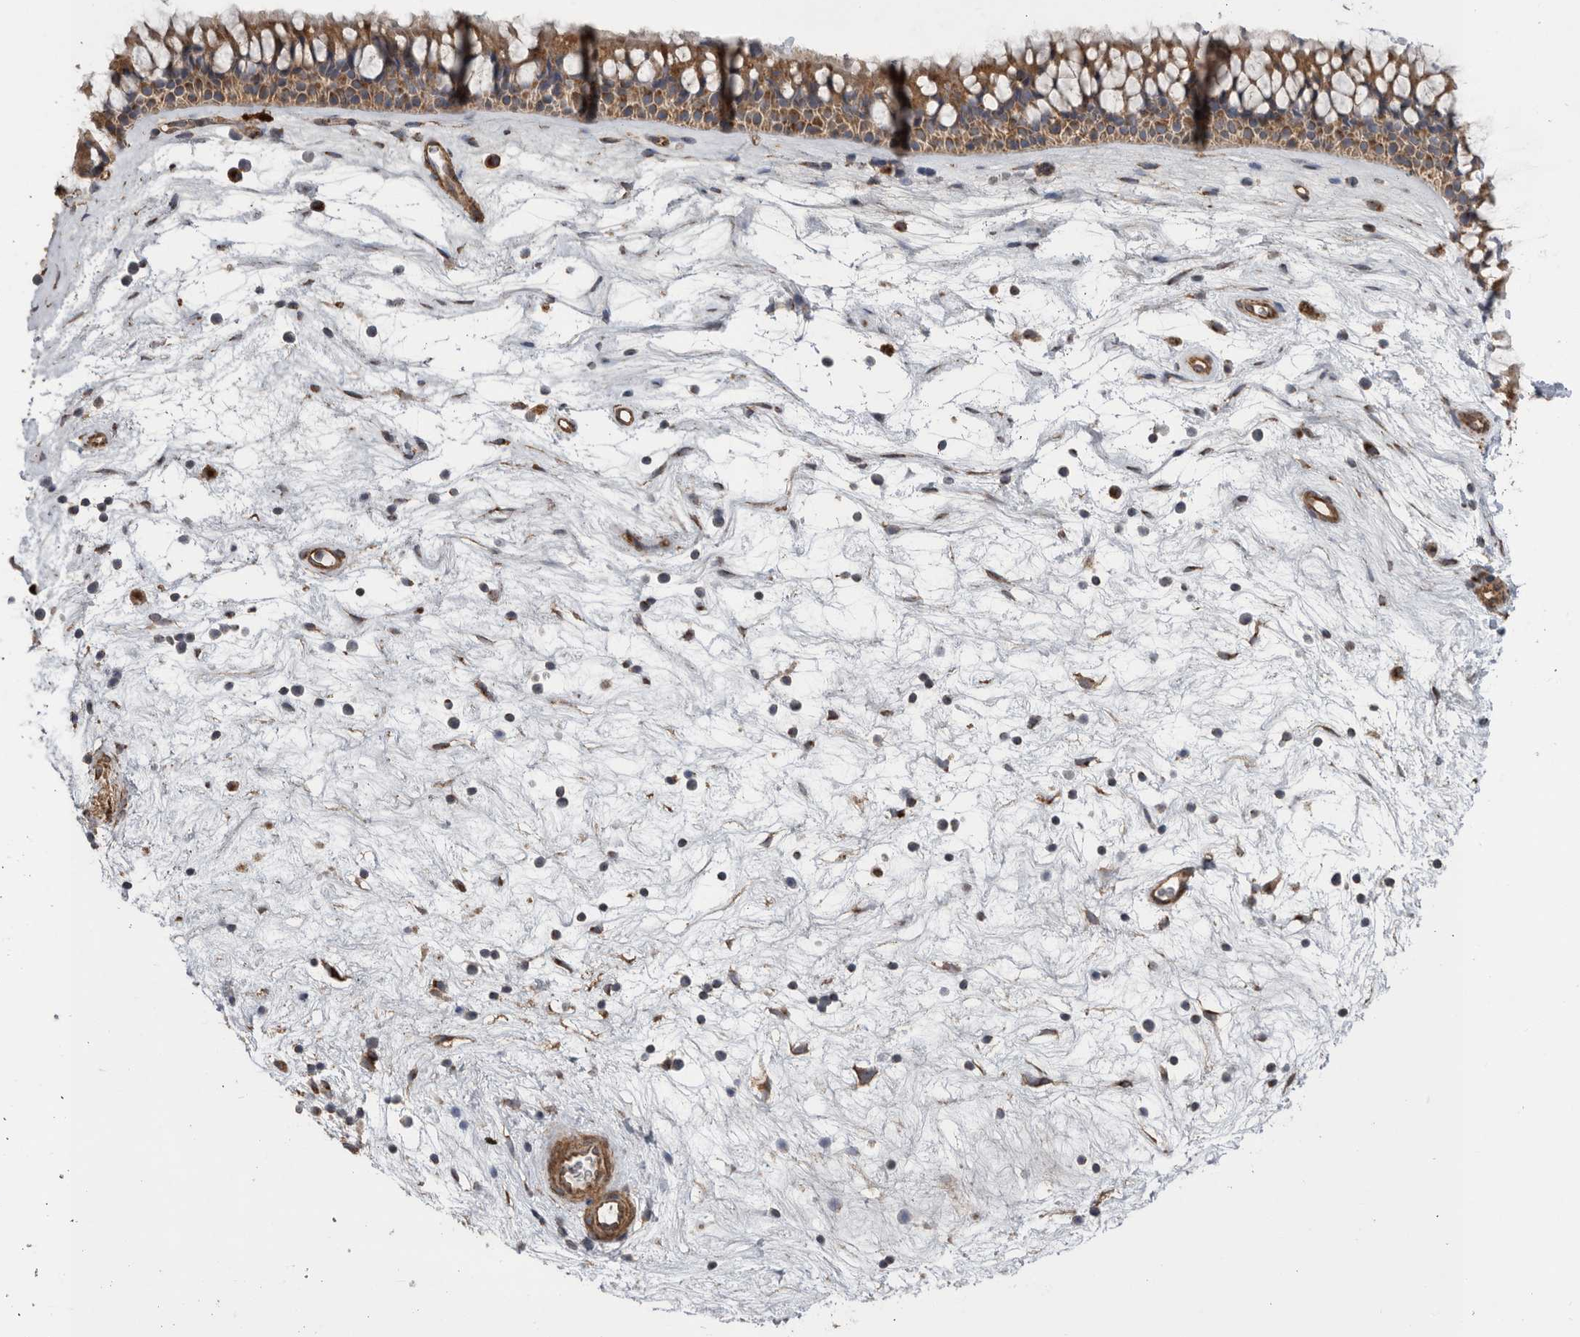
{"staining": {"intensity": "moderate", "quantity": ">75%", "location": "cytoplasmic/membranous"}, "tissue": "nasopharynx", "cell_type": "Respiratory epithelial cells", "image_type": "normal", "snomed": [{"axis": "morphology", "description": "Normal tissue, NOS"}, {"axis": "topography", "description": "Nasopharynx"}], "caption": "A high-resolution micrograph shows IHC staining of normal nasopharynx, which demonstrates moderate cytoplasmic/membranous staining in about >75% of respiratory epithelial cells.", "gene": "PODXL2", "patient": {"sex": "male", "age": 64}}